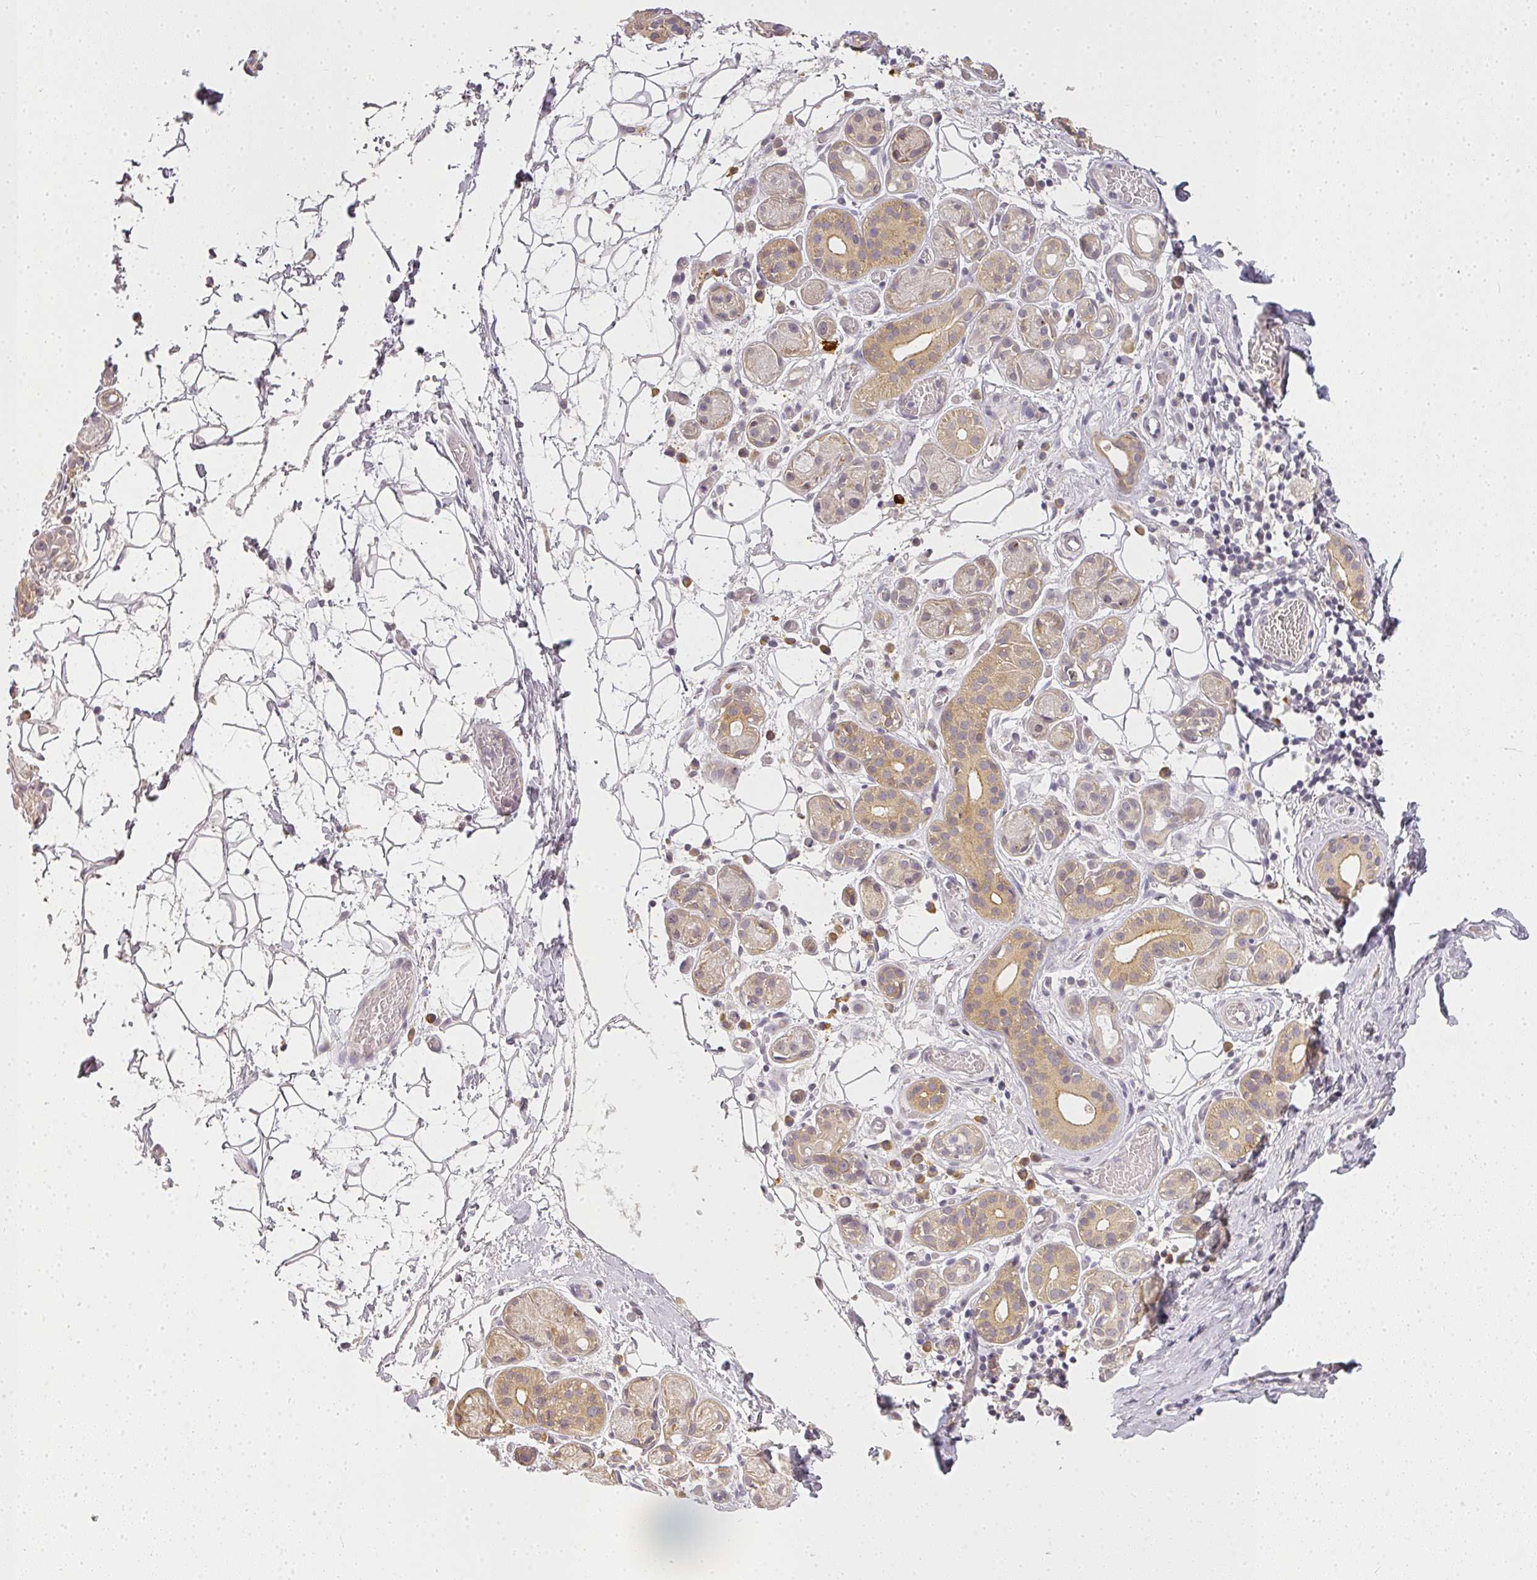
{"staining": {"intensity": "moderate", "quantity": "<25%", "location": "cytoplasmic/membranous"}, "tissue": "salivary gland", "cell_type": "Glandular cells", "image_type": "normal", "snomed": [{"axis": "morphology", "description": "Normal tissue, NOS"}, {"axis": "topography", "description": "Salivary gland"}], "caption": "DAB (3,3'-diaminobenzidine) immunohistochemical staining of unremarkable human salivary gland displays moderate cytoplasmic/membranous protein expression in about <25% of glandular cells. (IHC, brightfield microscopy, high magnification).", "gene": "MED19", "patient": {"sex": "male", "age": 82}}